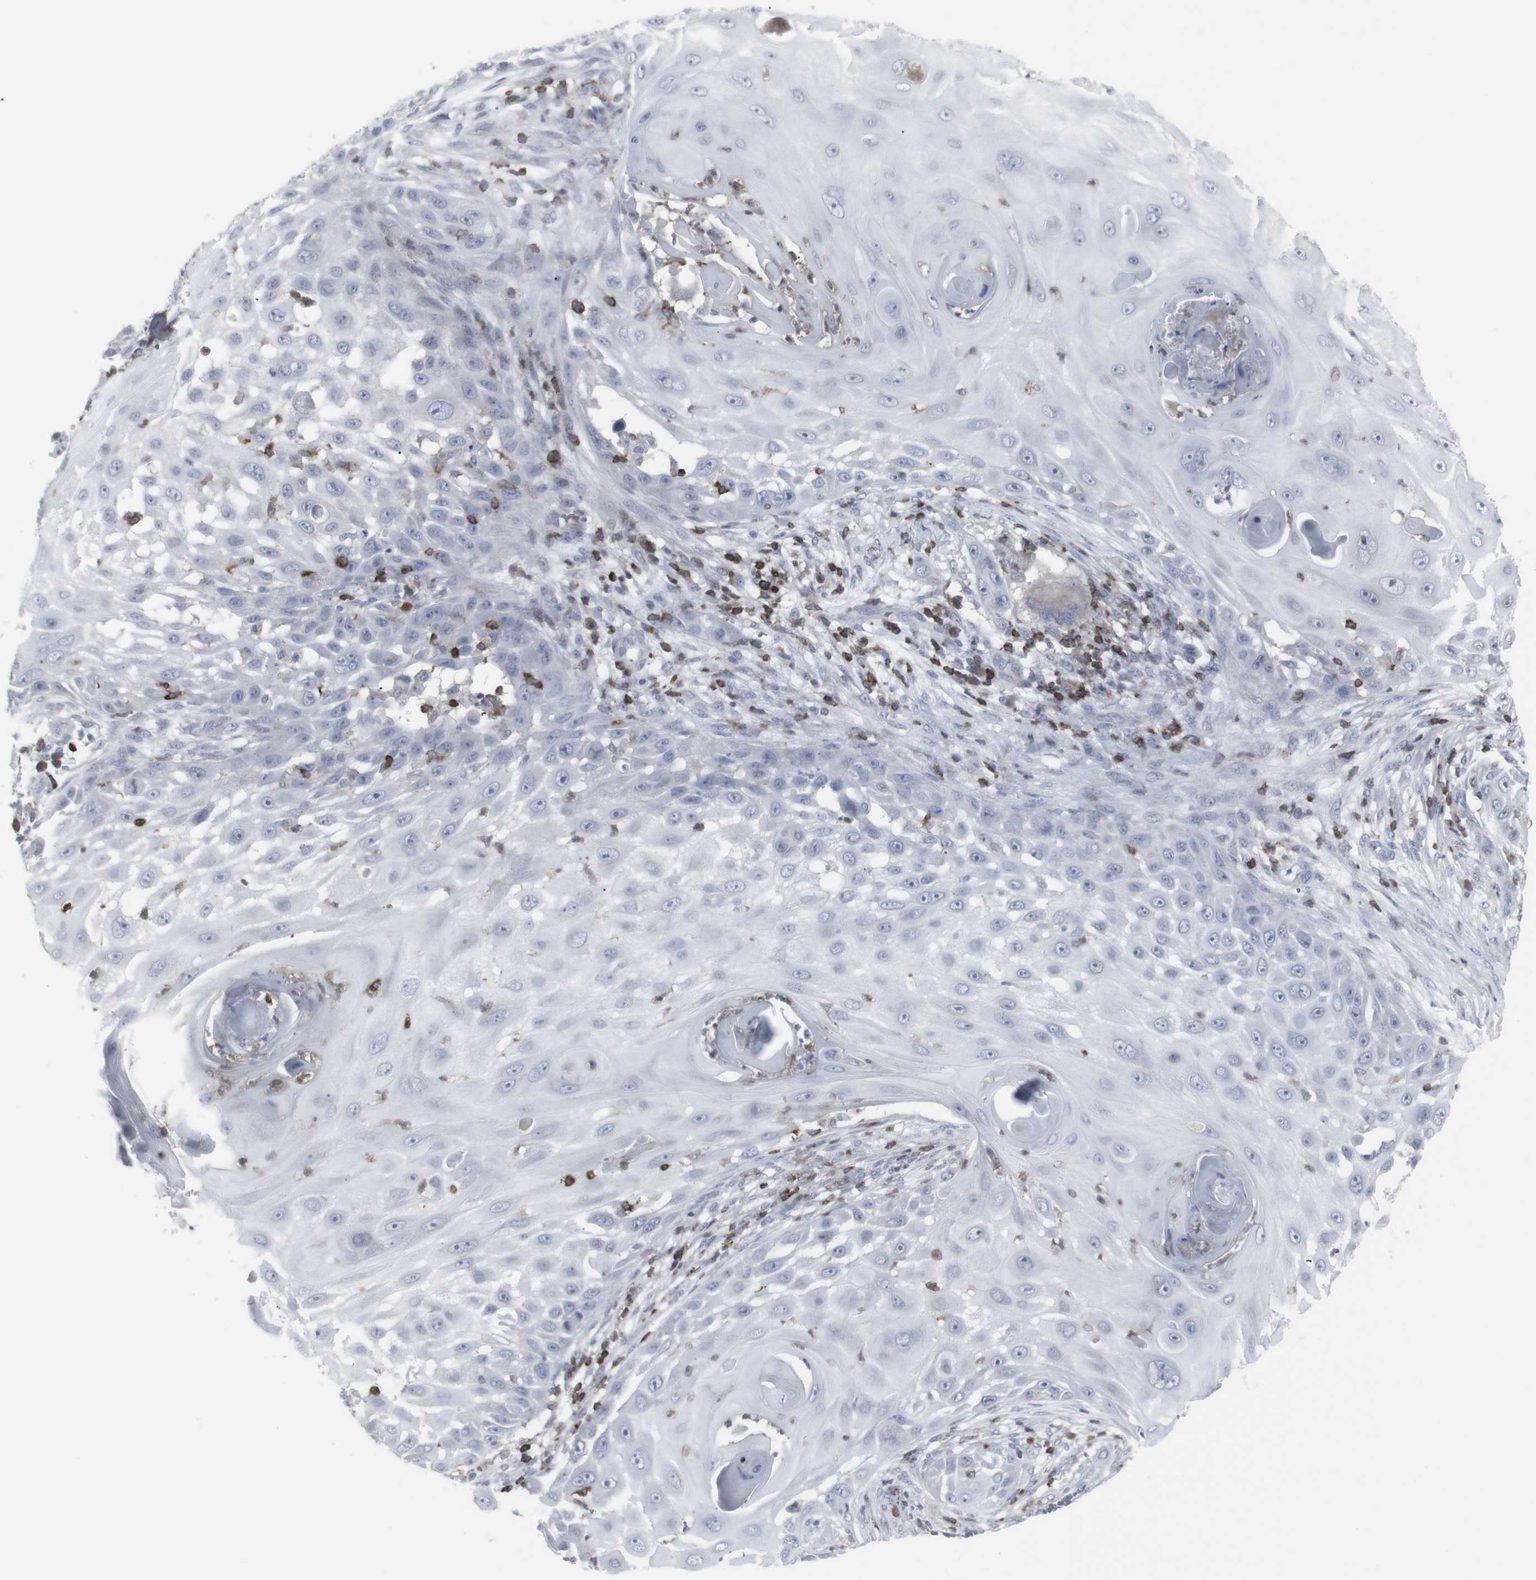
{"staining": {"intensity": "negative", "quantity": "none", "location": "none"}, "tissue": "skin cancer", "cell_type": "Tumor cells", "image_type": "cancer", "snomed": [{"axis": "morphology", "description": "Squamous cell carcinoma, NOS"}, {"axis": "topography", "description": "Skin"}], "caption": "Immunohistochemical staining of human squamous cell carcinoma (skin) displays no significant positivity in tumor cells.", "gene": "APOBEC2", "patient": {"sex": "female", "age": 44}}